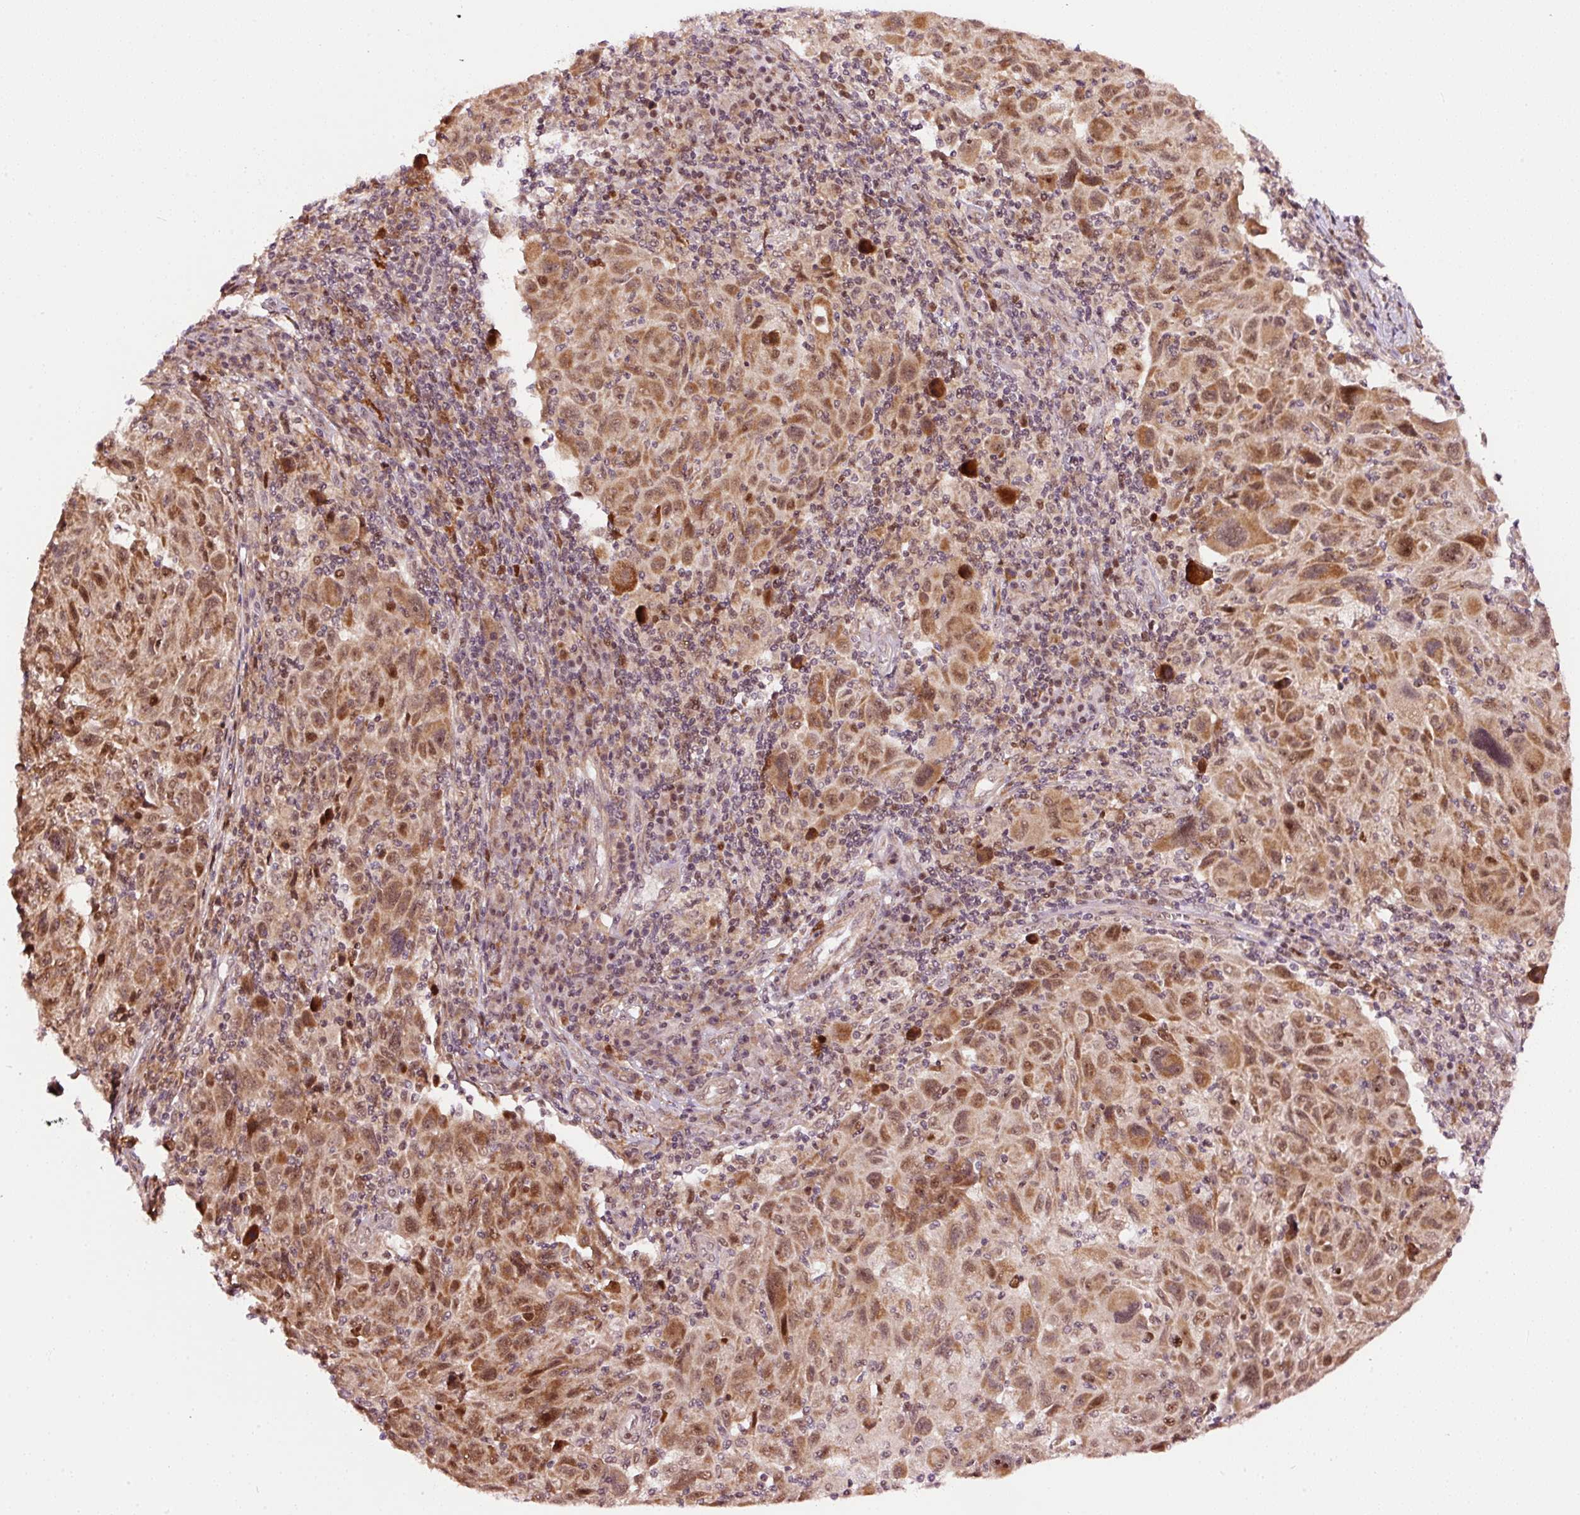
{"staining": {"intensity": "moderate", "quantity": ">75%", "location": "cytoplasmic/membranous,nuclear"}, "tissue": "melanoma", "cell_type": "Tumor cells", "image_type": "cancer", "snomed": [{"axis": "morphology", "description": "Malignant melanoma, NOS"}, {"axis": "topography", "description": "Skin"}], "caption": "IHC image of melanoma stained for a protein (brown), which exhibits medium levels of moderate cytoplasmic/membranous and nuclear positivity in about >75% of tumor cells.", "gene": "RFC4", "patient": {"sex": "male", "age": 53}}